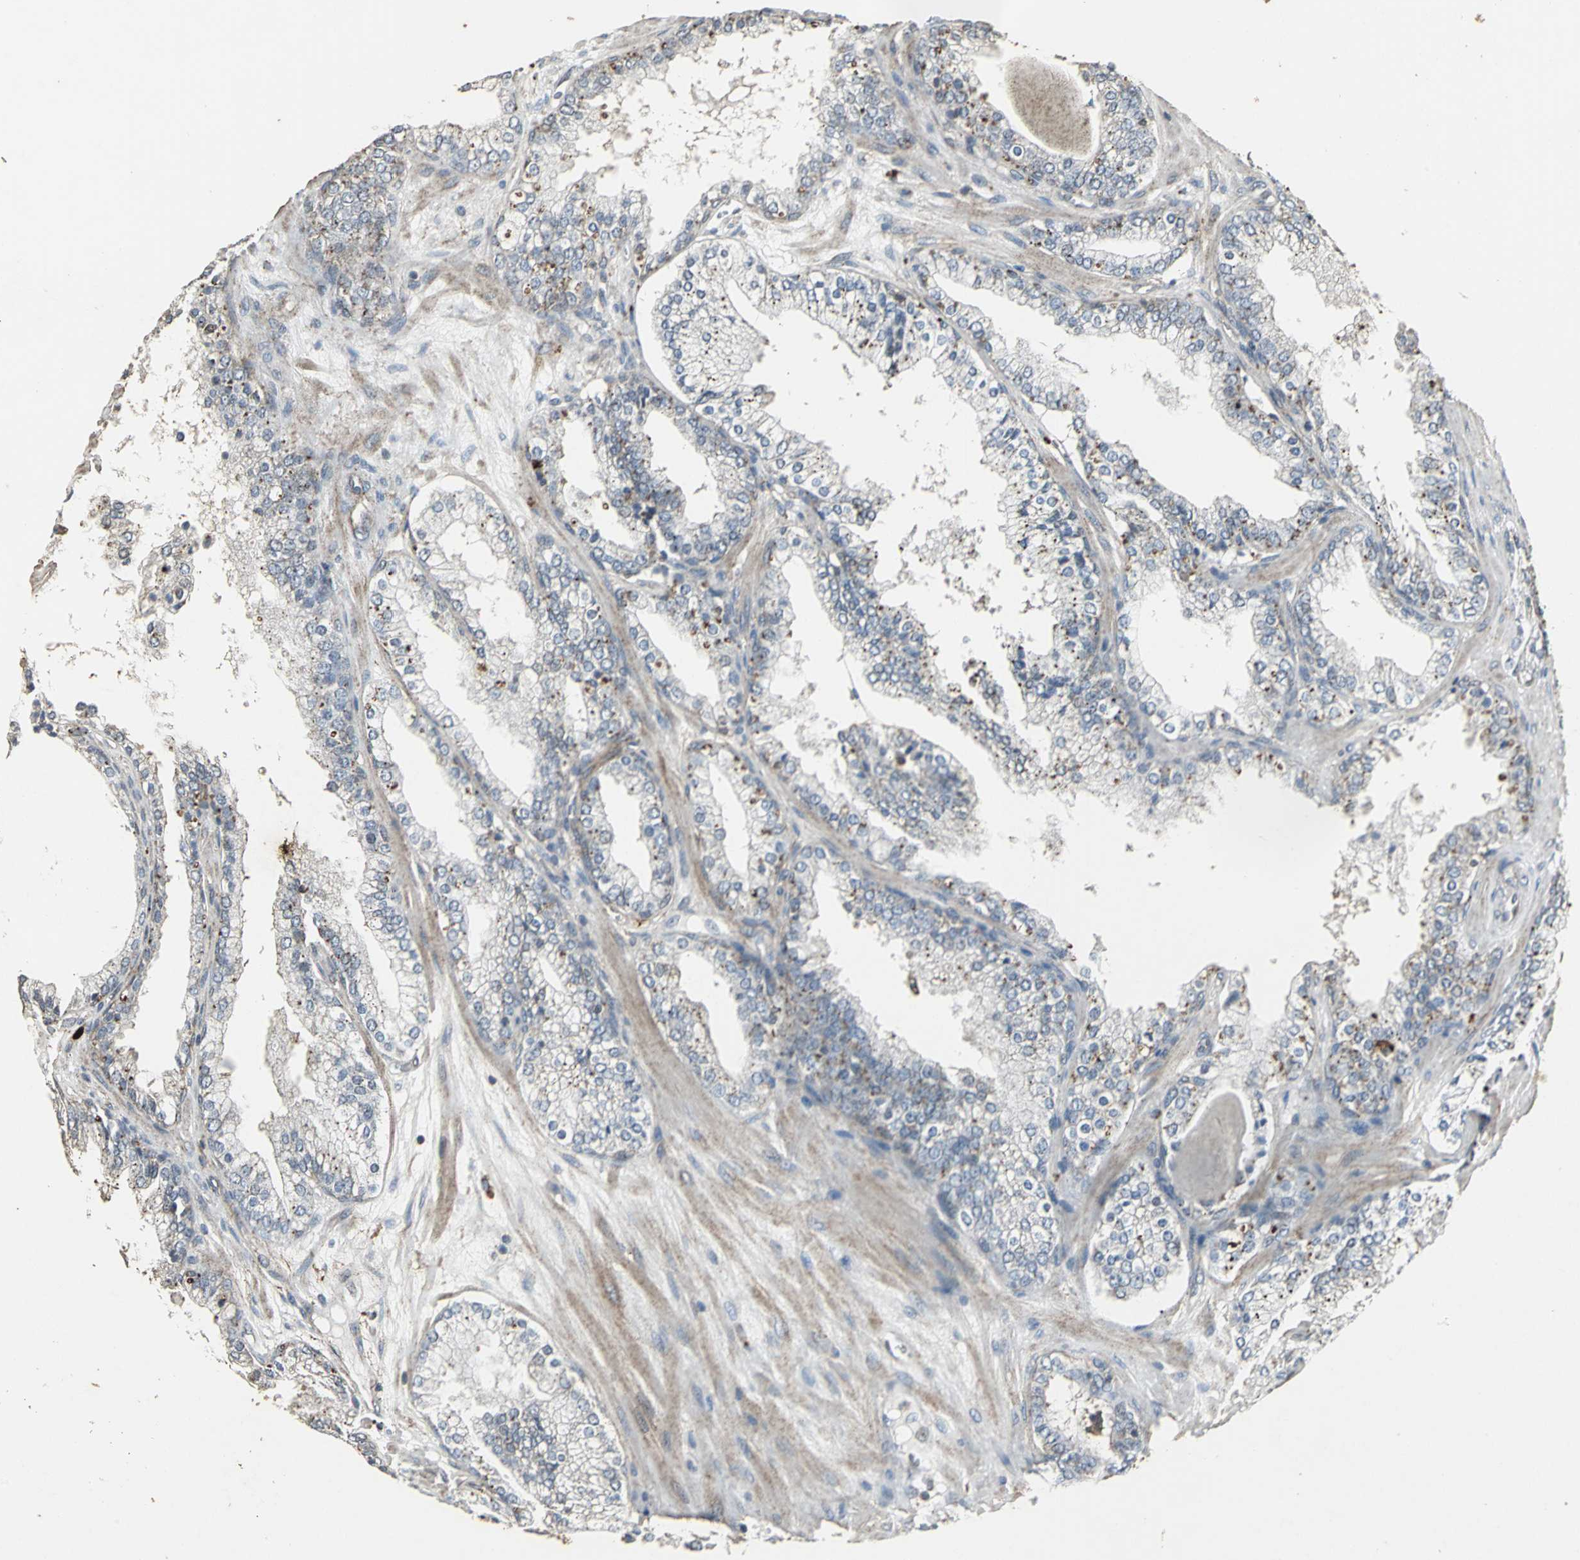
{"staining": {"intensity": "weak", "quantity": "25%-75%", "location": "cytoplasmic/membranous"}, "tissue": "prostate cancer", "cell_type": "Tumor cells", "image_type": "cancer", "snomed": [{"axis": "morphology", "description": "Adenocarcinoma, High grade"}, {"axis": "topography", "description": "Prostate"}], "caption": "Weak cytoplasmic/membranous positivity is identified in about 25%-75% of tumor cells in prostate adenocarcinoma (high-grade). (DAB IHC, brown staining for protein, blue staining for nuclei).", "gene": "DNAJB4", "patient": {"sex": "male", "age": 68}}